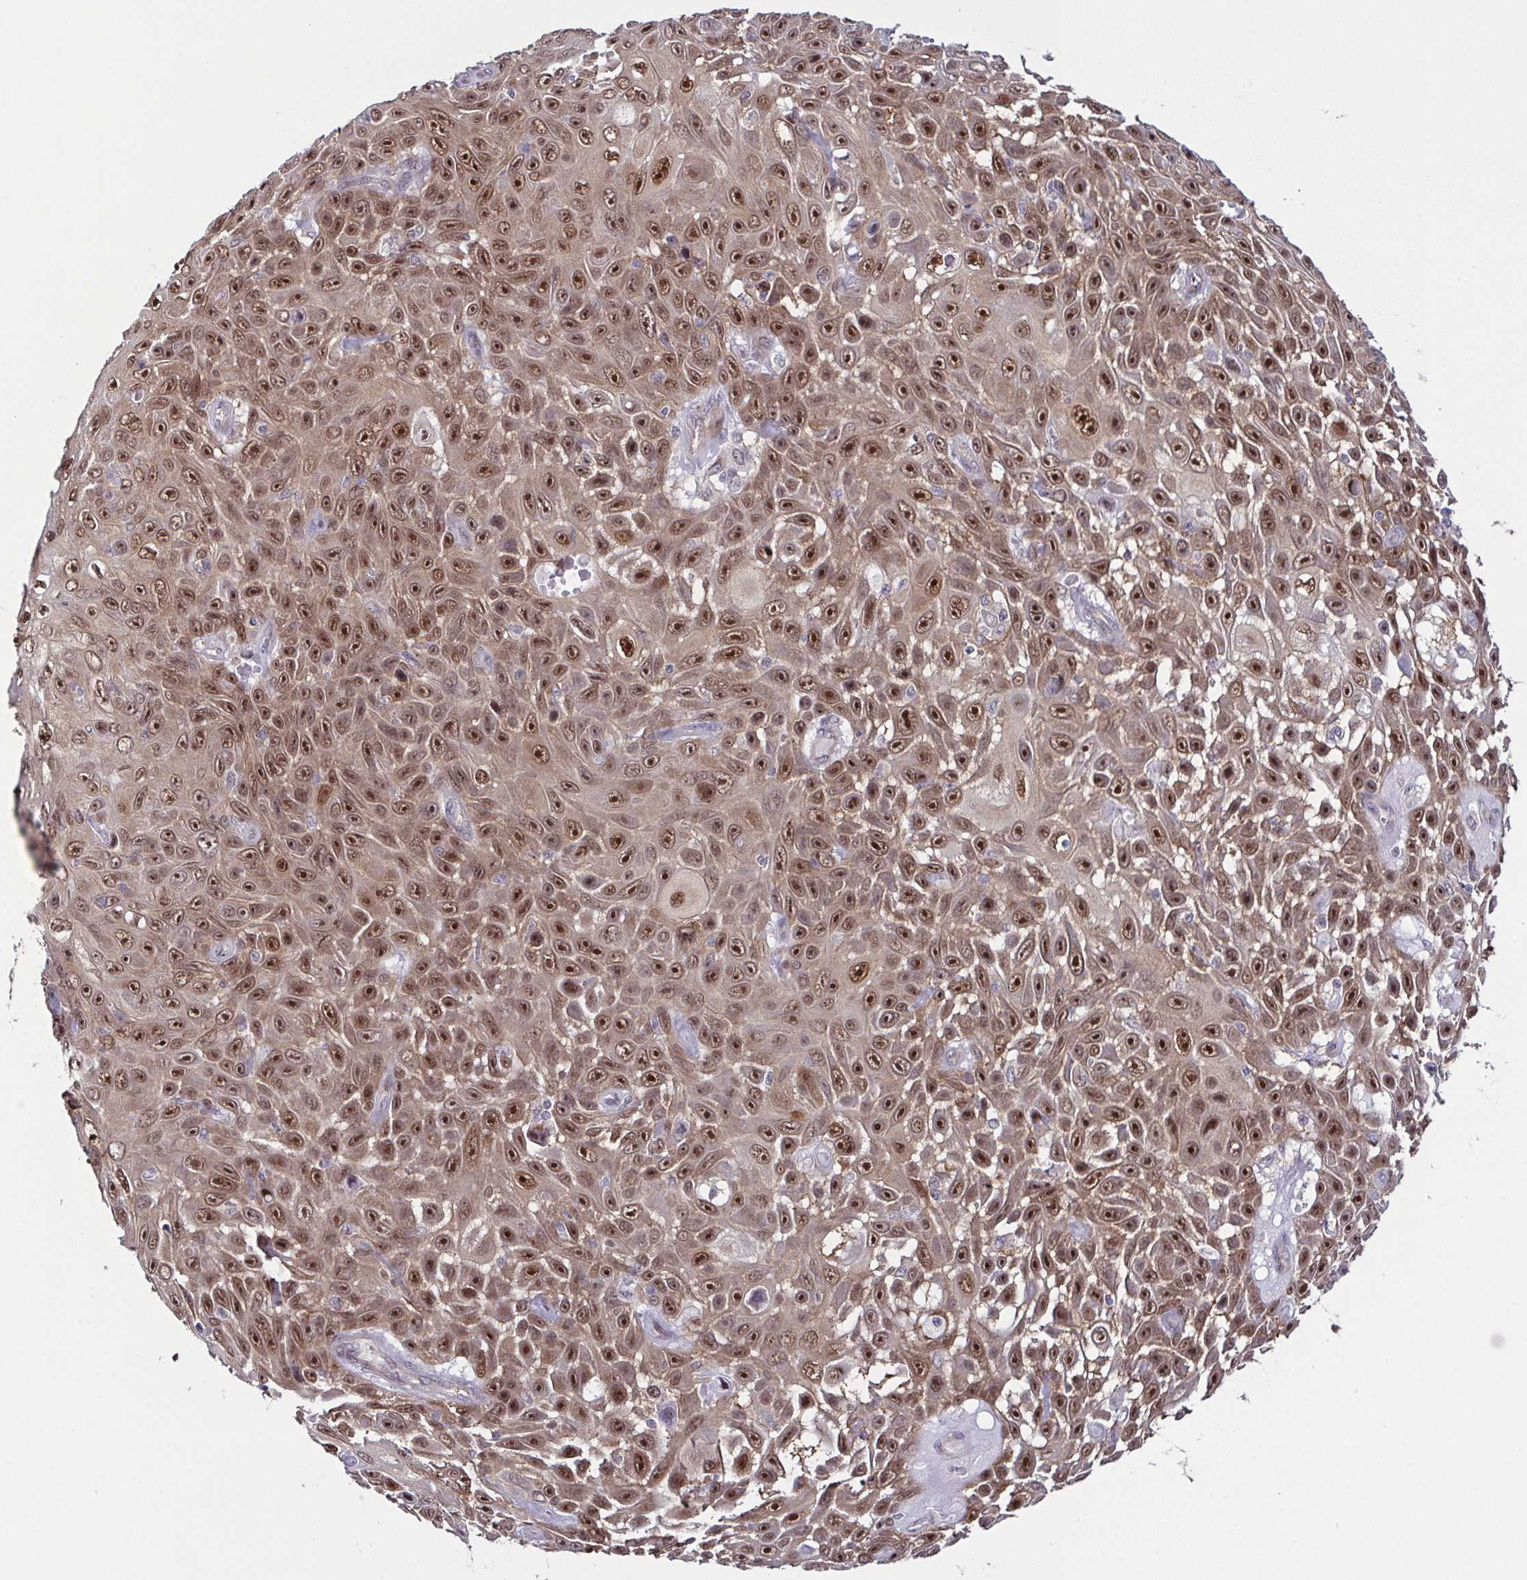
{"staining": {"intensity": "moderate", "quantity": ">75%", "location": "nuclear"}, "tissue": "skin cancer", "cell_type": "Tumor cells", "image_type": "cancer", "snomed": [{"axis": "morphology", "description": "Squamous cell carcinoma, NOS"}, {"axis": "topography", "description": "Skin"}], "caption": "Moderate nuclear staining is identified in approximately >75% of tumor cells in skin cancer (squamous cell carcinoma).", "gene": "DNAJB1", "patient": {"sex": "male", "age": 82}}